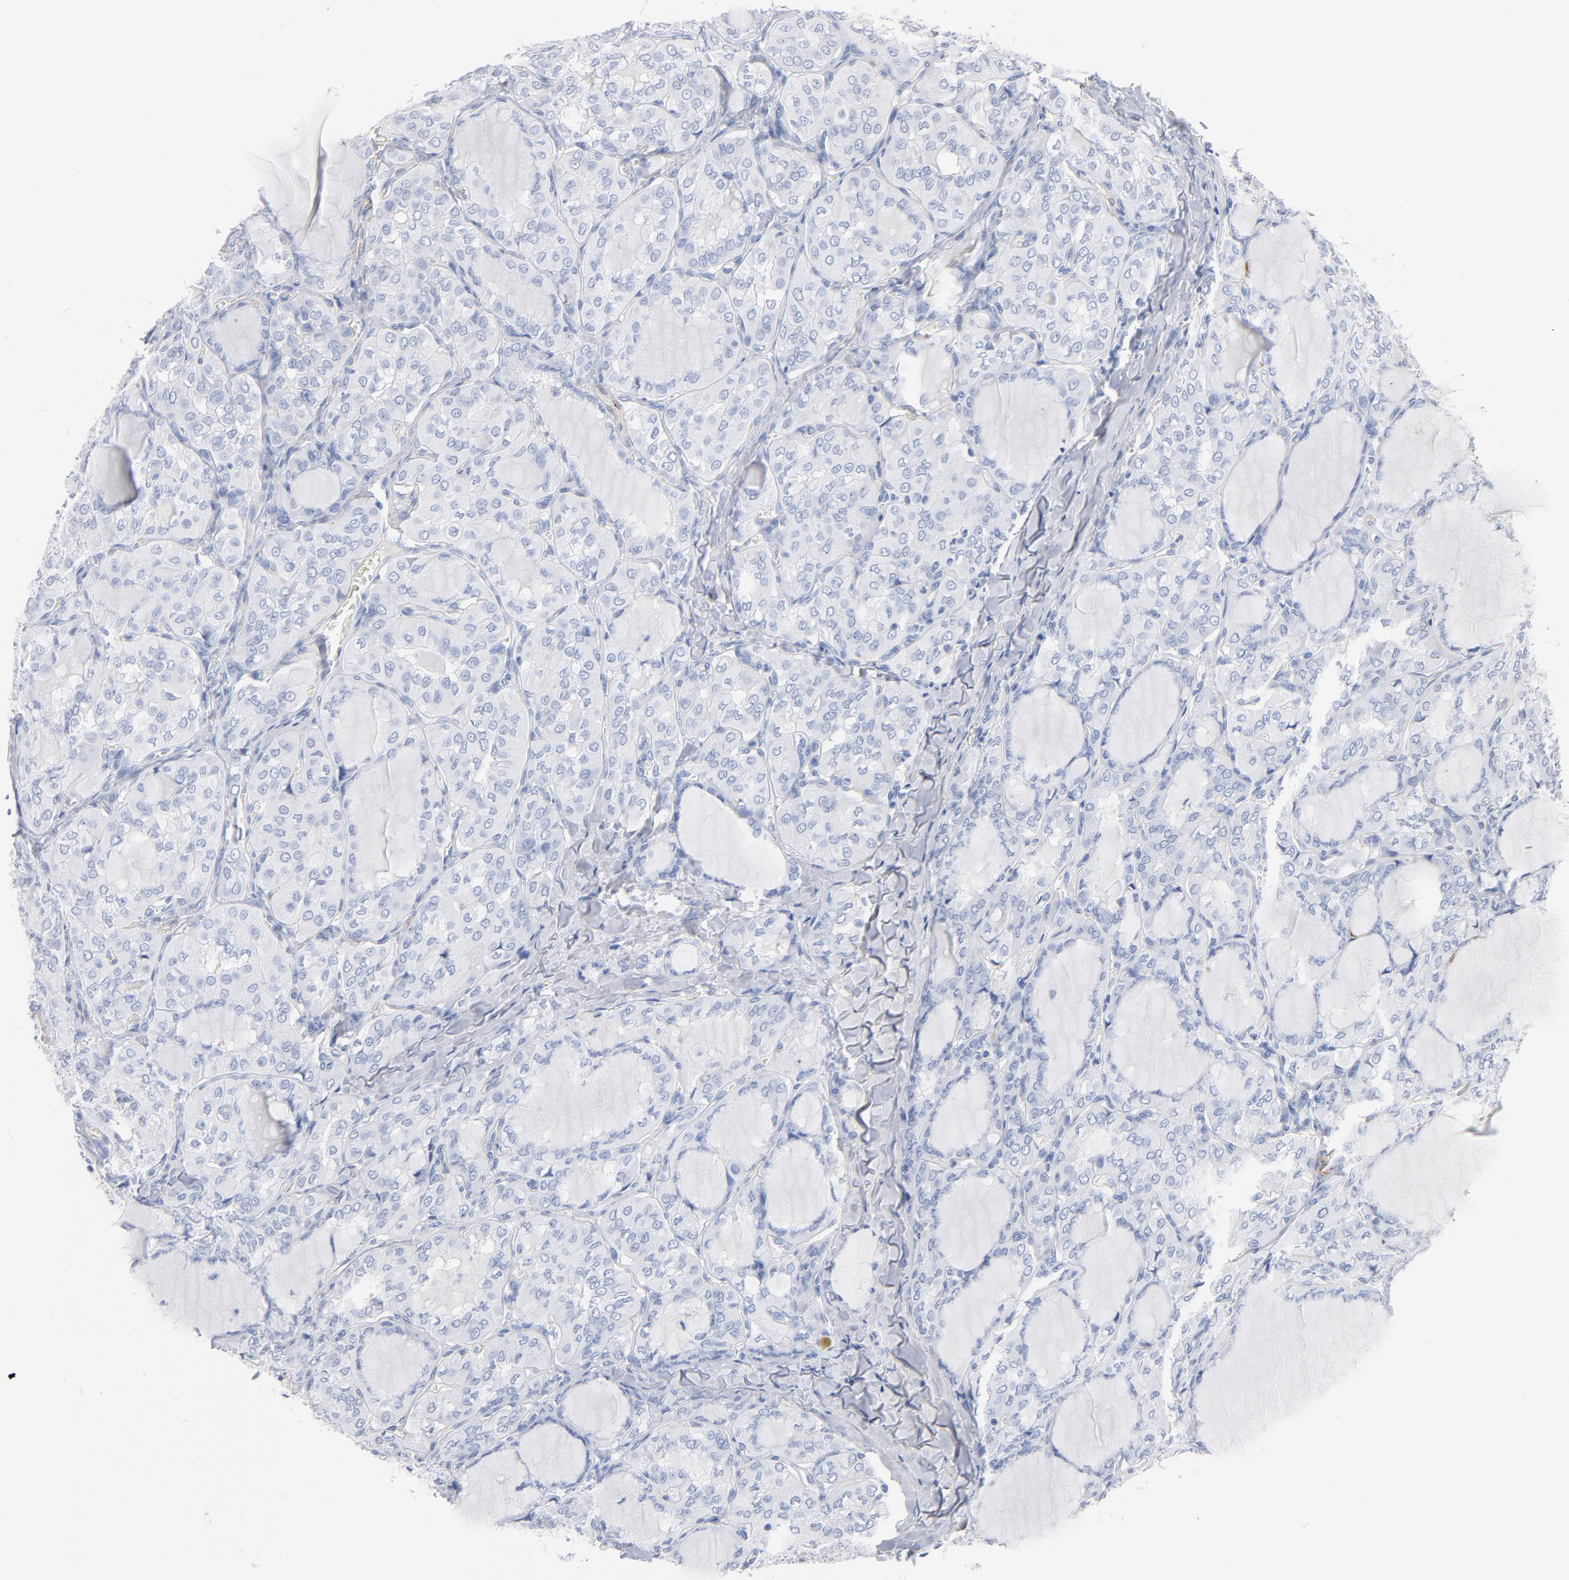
{"staining": {"intensity": "negative", "quantity": "none", "location": "none"}, "tissue": "thyroid cancer", "cell_type": "Tumor cells", "image_type": "cancer", "snomed": [{"axis": "morphology", "description": "Papillary adenocarcinoma, NOS"}, {"axis": "topography", "description": "Thyroid gland"}], "caption": "This is an IHC photomicrograph of human thyroid cancer (papillary adenocarcinoma). There is no expression in tumor cells.", "gene": "AGTR1", "patient": {"sex": "male", "age": 20}}